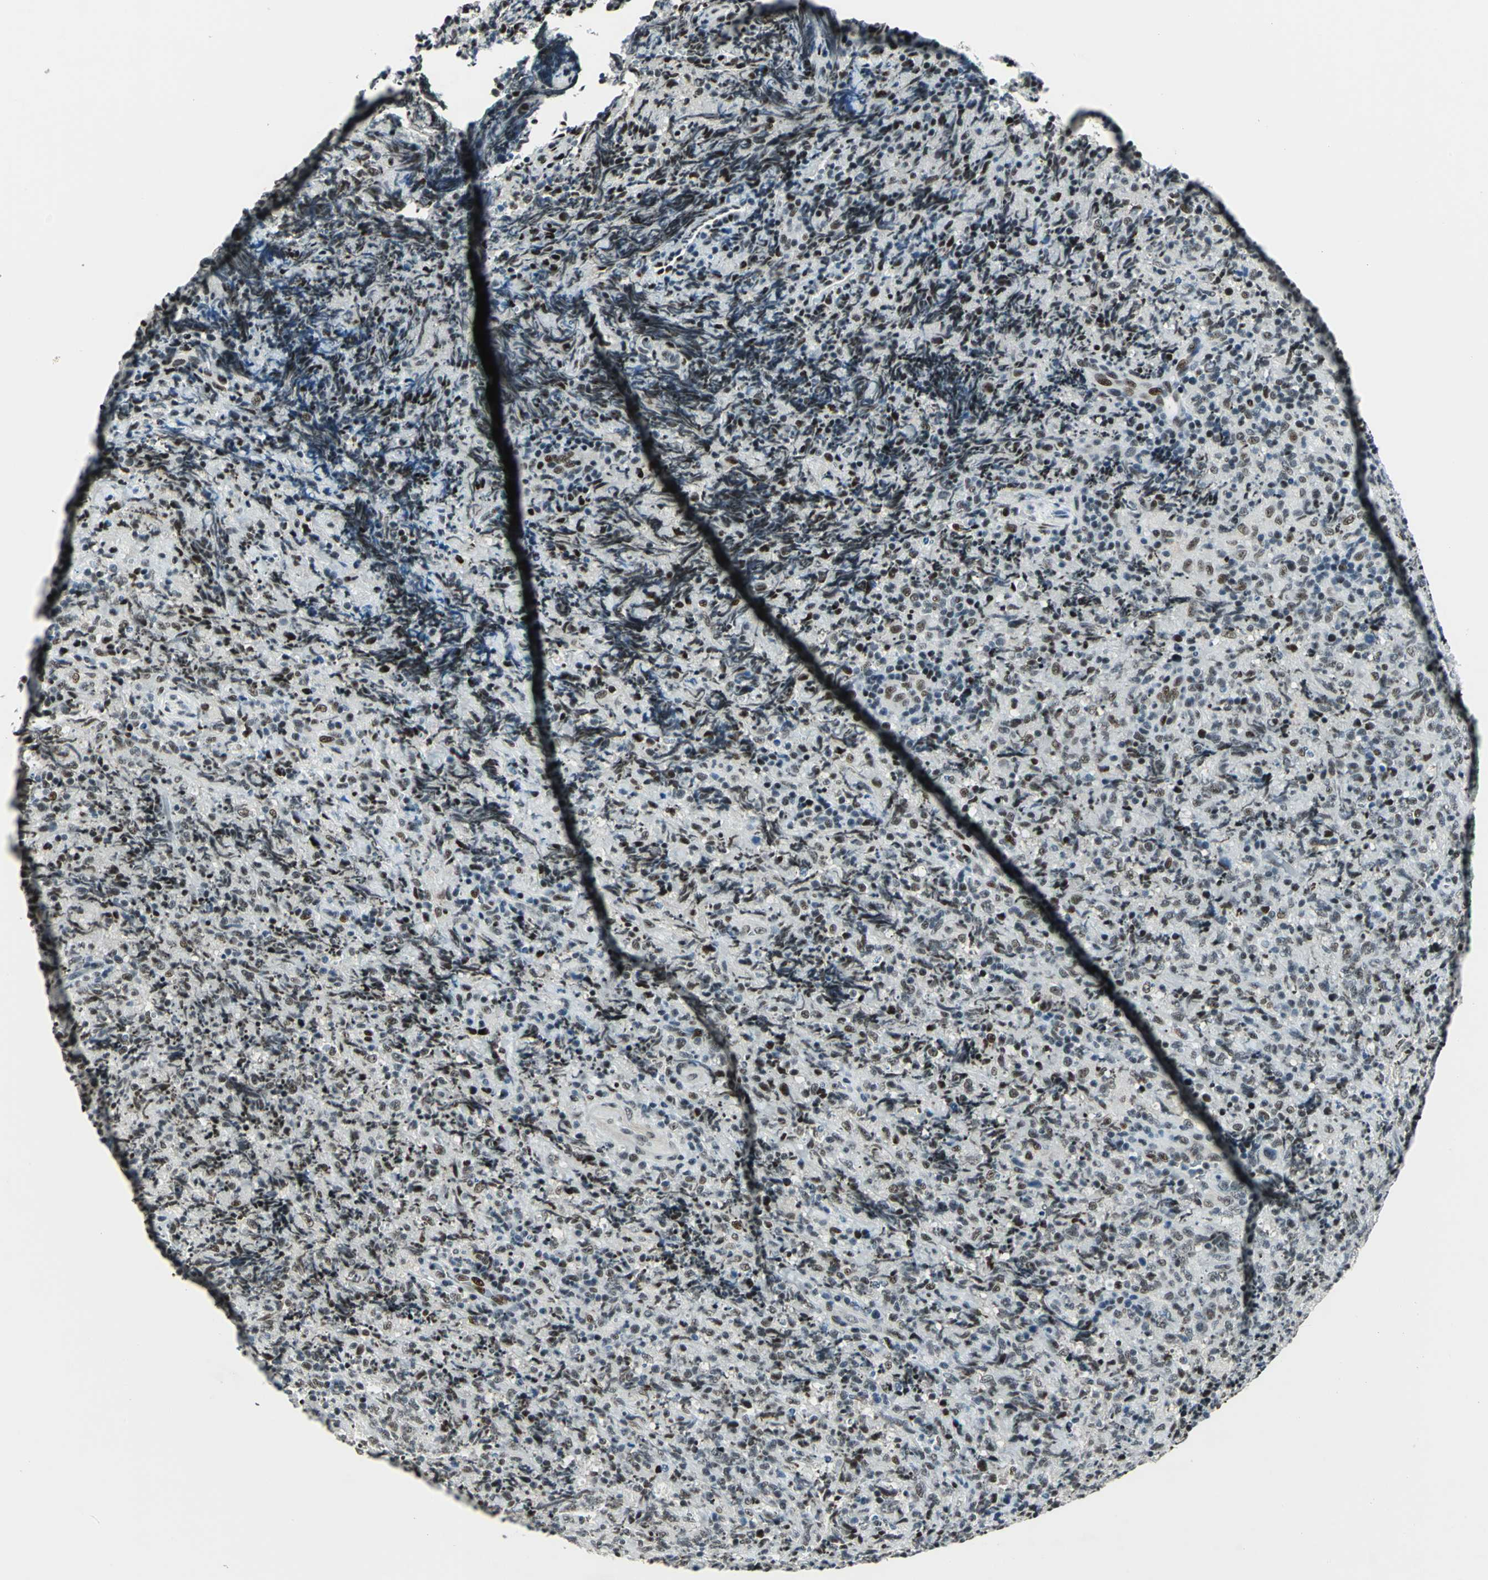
{"staining": {"intensity": "moderate", "quantity": ">75%", "location": "nuclear"}, "tissue": "lymphoma", "cell_type": "Tumor cells", "image_type": "cancer", "snomed": [{"axis": "morphology", "description": "Malignant lymphoma, non-Hodgkin's type, High grade"}, {"axis": "topography", "description": "Tonsil"}], "caption": "Brown immunohistochemical staining in lymphoma displays moderate nuclear positivity in about >75% of tumor cells.", "gene": "KAT6B", "patient": {"sex": "female", "age": 36}}